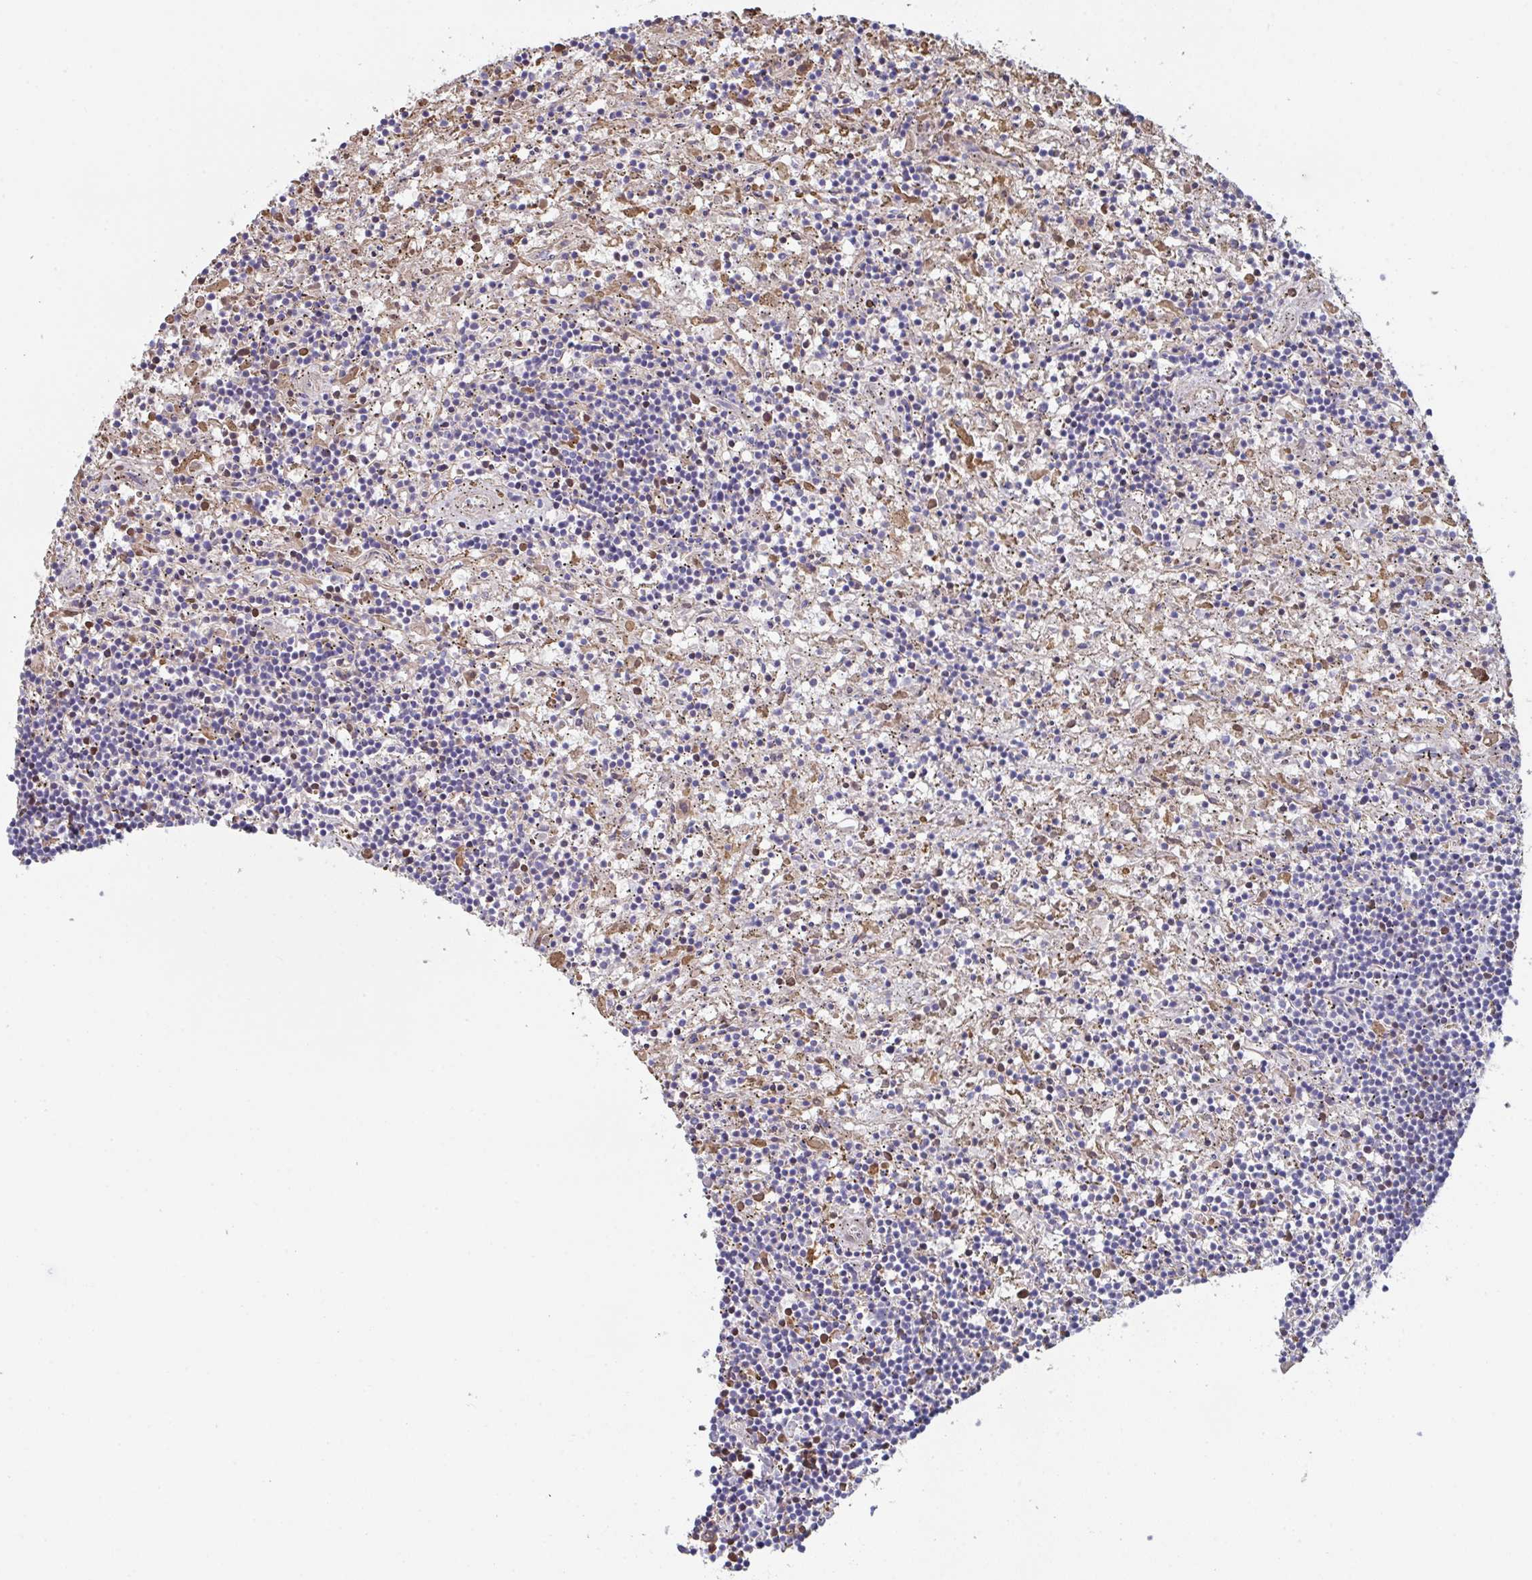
{"staining": {"intensity": "negative", "quantity": "none", "location": "none"}, "tissue": "lymphoma", "cell_type": "Tumor cells", "image_type": "cancer", "snomed": [{"axis": "morphology", "description": "Malignant lymphoma, non-Hodgkin's type, Low grade"}, {"axis": "topography", "description": "Spleen"}], "caption": "A histopathology image of malignant lymphoma, non-Hodgkin's type (low-grade) stained for a protein reveals no brown staining in tumor cells.", "gene": "TFAP2C", "patient": {"sex": "male", "age": 76}}